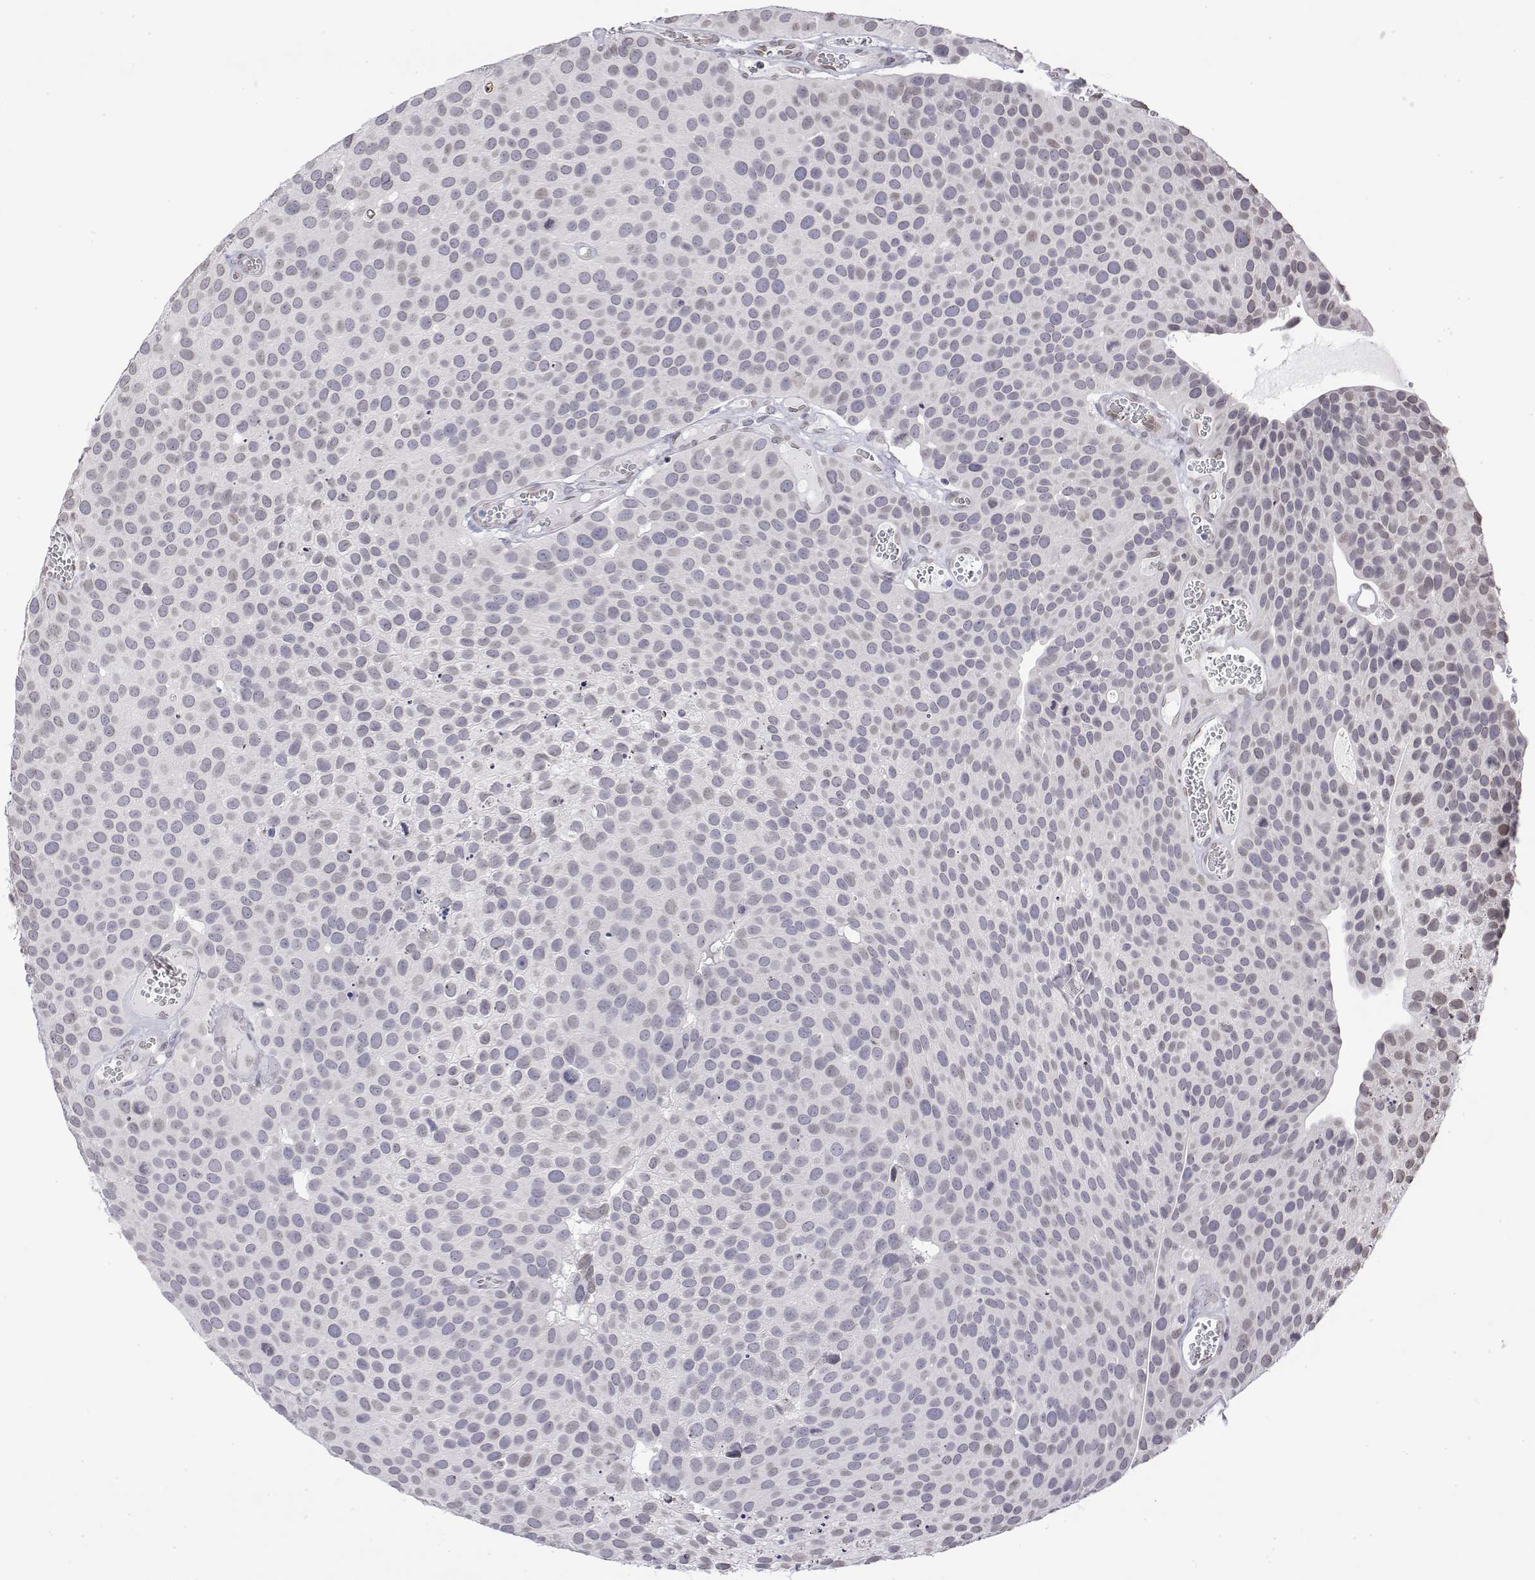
{"staining": {"intensity": "negative", "quantity": "none", "location": "none"}, "tissue": "urothelial cancer", "cell_type": "Tumor cells", "image_type": "cancer", "snomed": [{"axis": "morphology", "description": "Urothelial carcinoma, Low grade"}, {"axis": "topography", "description": "Urinary bladder"}], "caption": "An image of human low-grade urothelial carcinoma is negative for staining in tumor cells.", "gene": "ZNF532", "patient": {"sex": "female", "age": 69}}